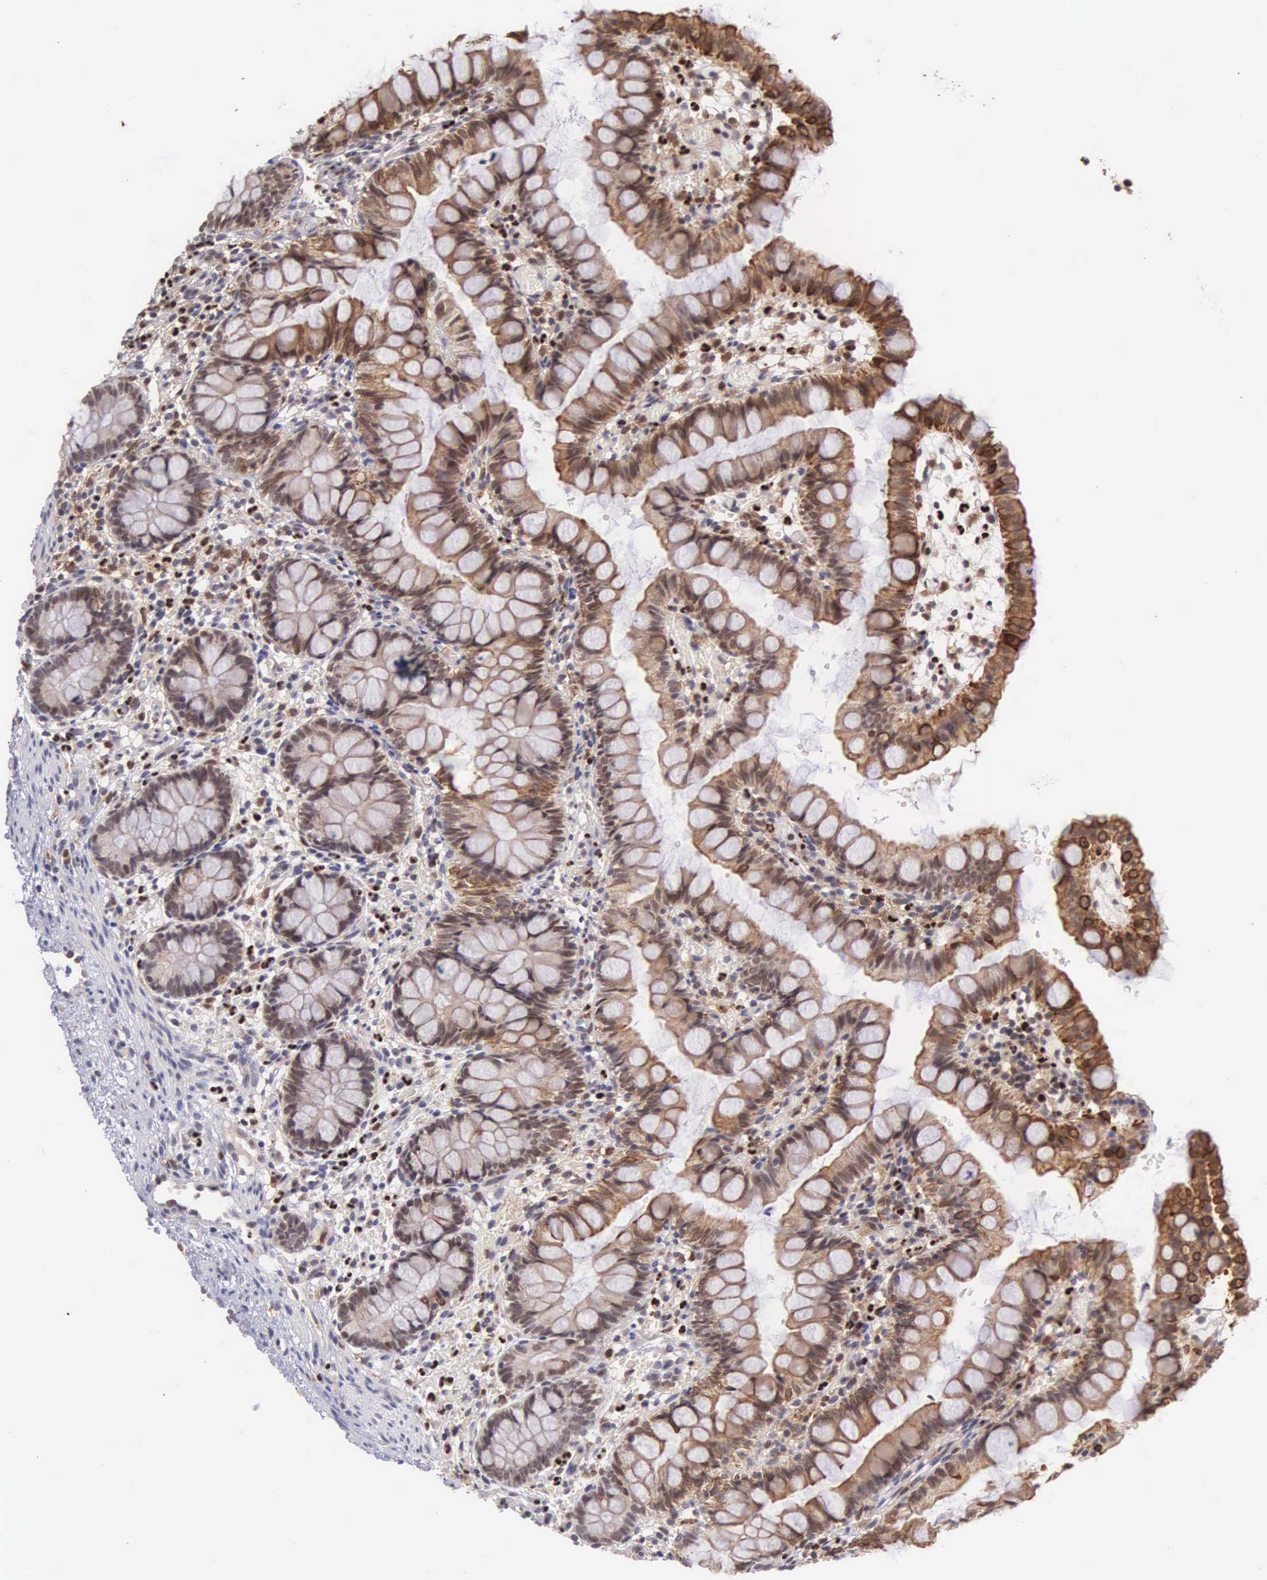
{"staining": {"intensity": "strong", "quantity": ">75%", "location": "cytoplasmic/membranous,nuclear"}, "tissue": "small intestine", "cell_type": "Glandular cells", "image_type": "normal", "snomed": [{"axis": "morphology", "description": "Normal tissue, NOS"}, {"axis": "topography", "description": "Small intestine"}], "caption": "Immunohistochemistry (IHC) image of benign small intestine: human small intestine stained using immunohistochemistry reveals high levels of strong protein expression localized specifically in the cytoplasmic/membranous,nuclear of glandular cells, appearing as a cytoplasmic/membranous,nuclear brown color.", "gene": "GRK3", "patient": {"sex": "male", "age": 1}}